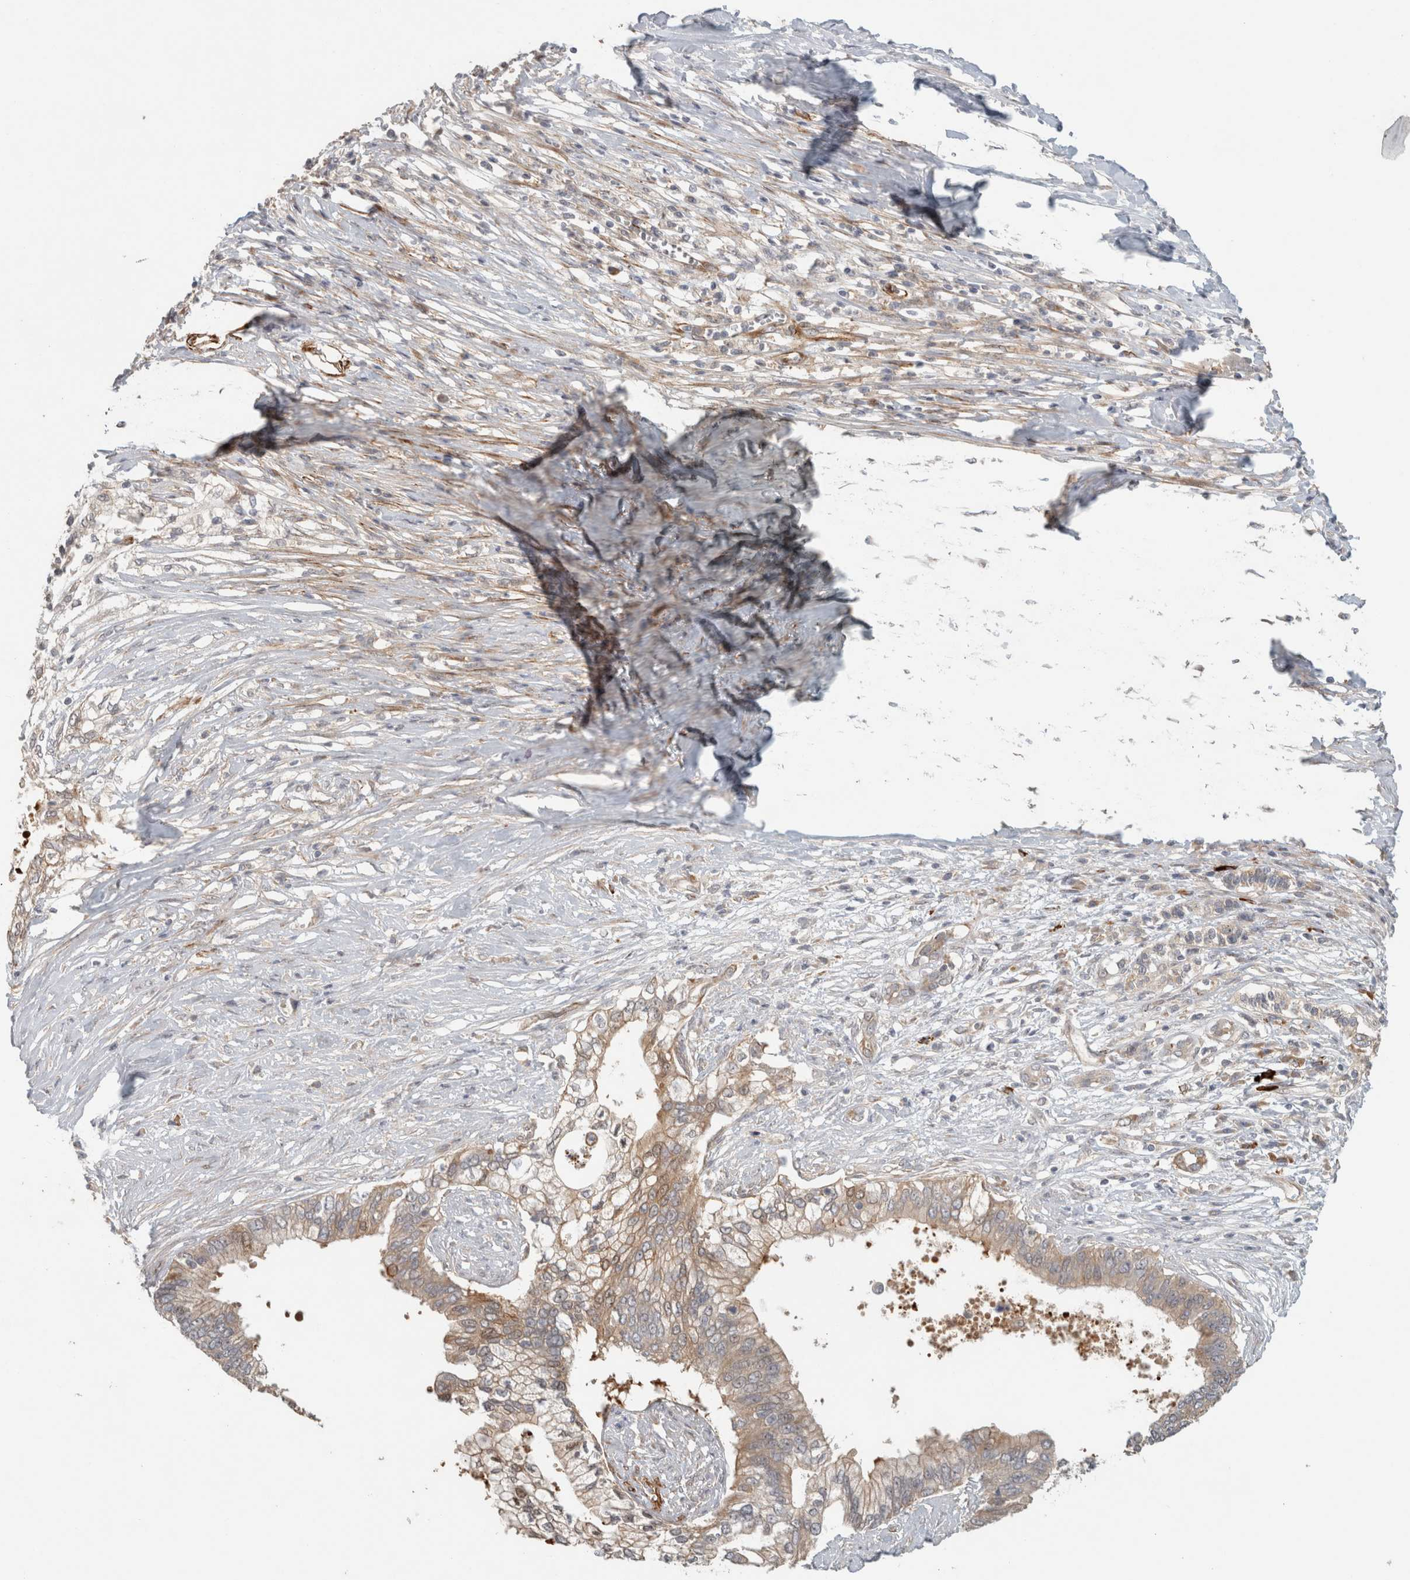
{"staining": {"intensity": "weak", "quantity": ">75%", "location": "cytoplasmic/membranous"}, "tissue": "pancreatic cancer", "cell_type": "Tumor cells", "image_type": "cancer", "snomed": [{"axis": "morphology", "description": "Normal tissue, NOS"}, {"axis": "morphology", "description": "Adenocarcinoma, NOS"}, {"axis": "topography", "description": "Pancreas"}, {"axis": "topography", "description": "Peripheral nerve tissue"}], "caption": "Adenocarcinoma (pancreatic) stained for a protein displays weak cytoplasmic/membranous positivity in tumor cells.", "gene": "SIPA1L2", "patient": {"sex": "male", "age": 59}}